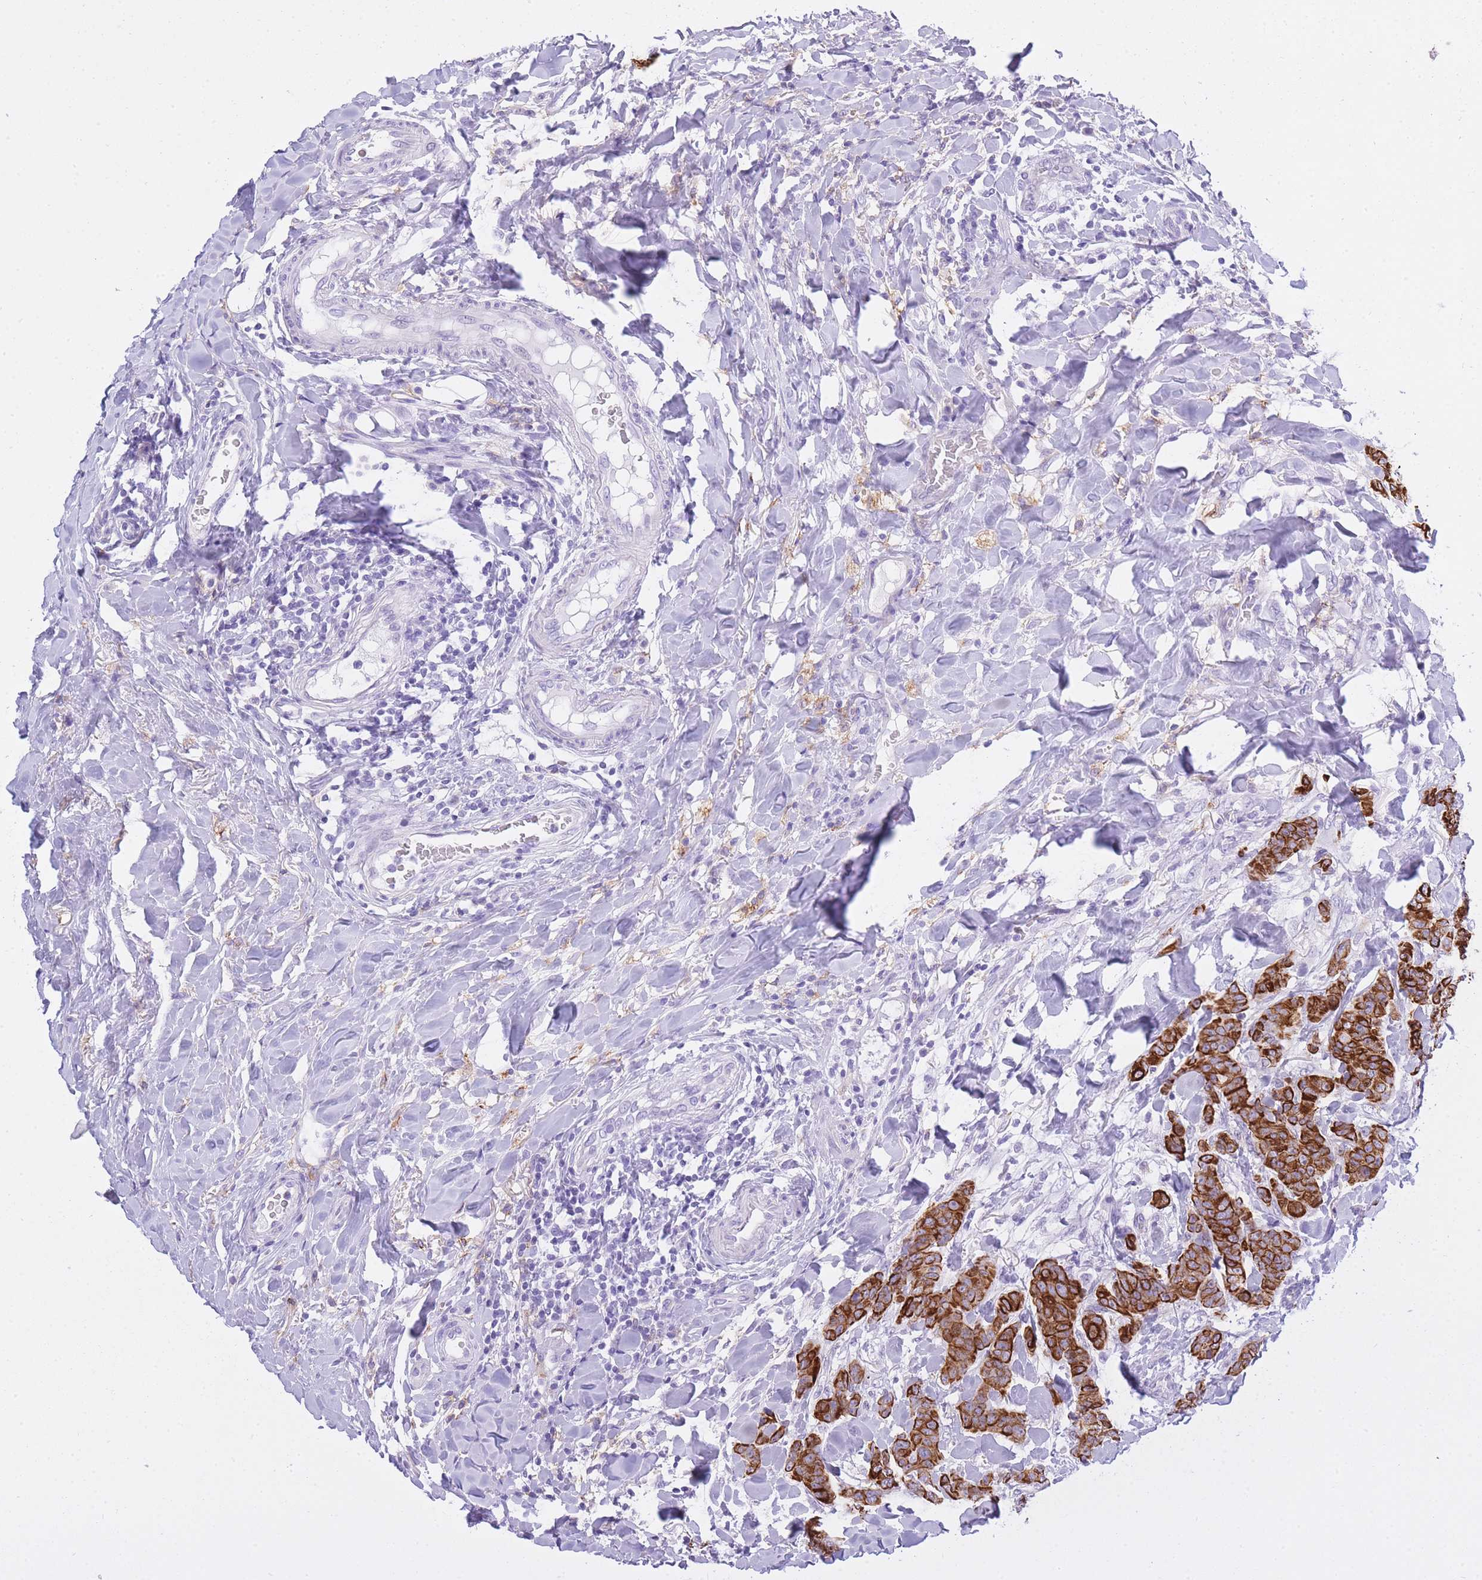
{"staining": {"intensity": "strong", "quantity": ">75%", "location": "cytoplasmic/membranous"}, "tissue": "breast cancer", "cell_type": "Tumor cells", "image_type": "cancer", "snomed": [{"axis": "morphology", "description": "Duct carcinoma"}, {"axis": "topography", "description": "Breast"}], "caption": "Protein analysis of breast cancer tissue exhibits strong cytoplasmic/membranous positivity in about >75% of tumor cells.", "gene": "RADX", "patient": {"sex": "female", "age": 40}}